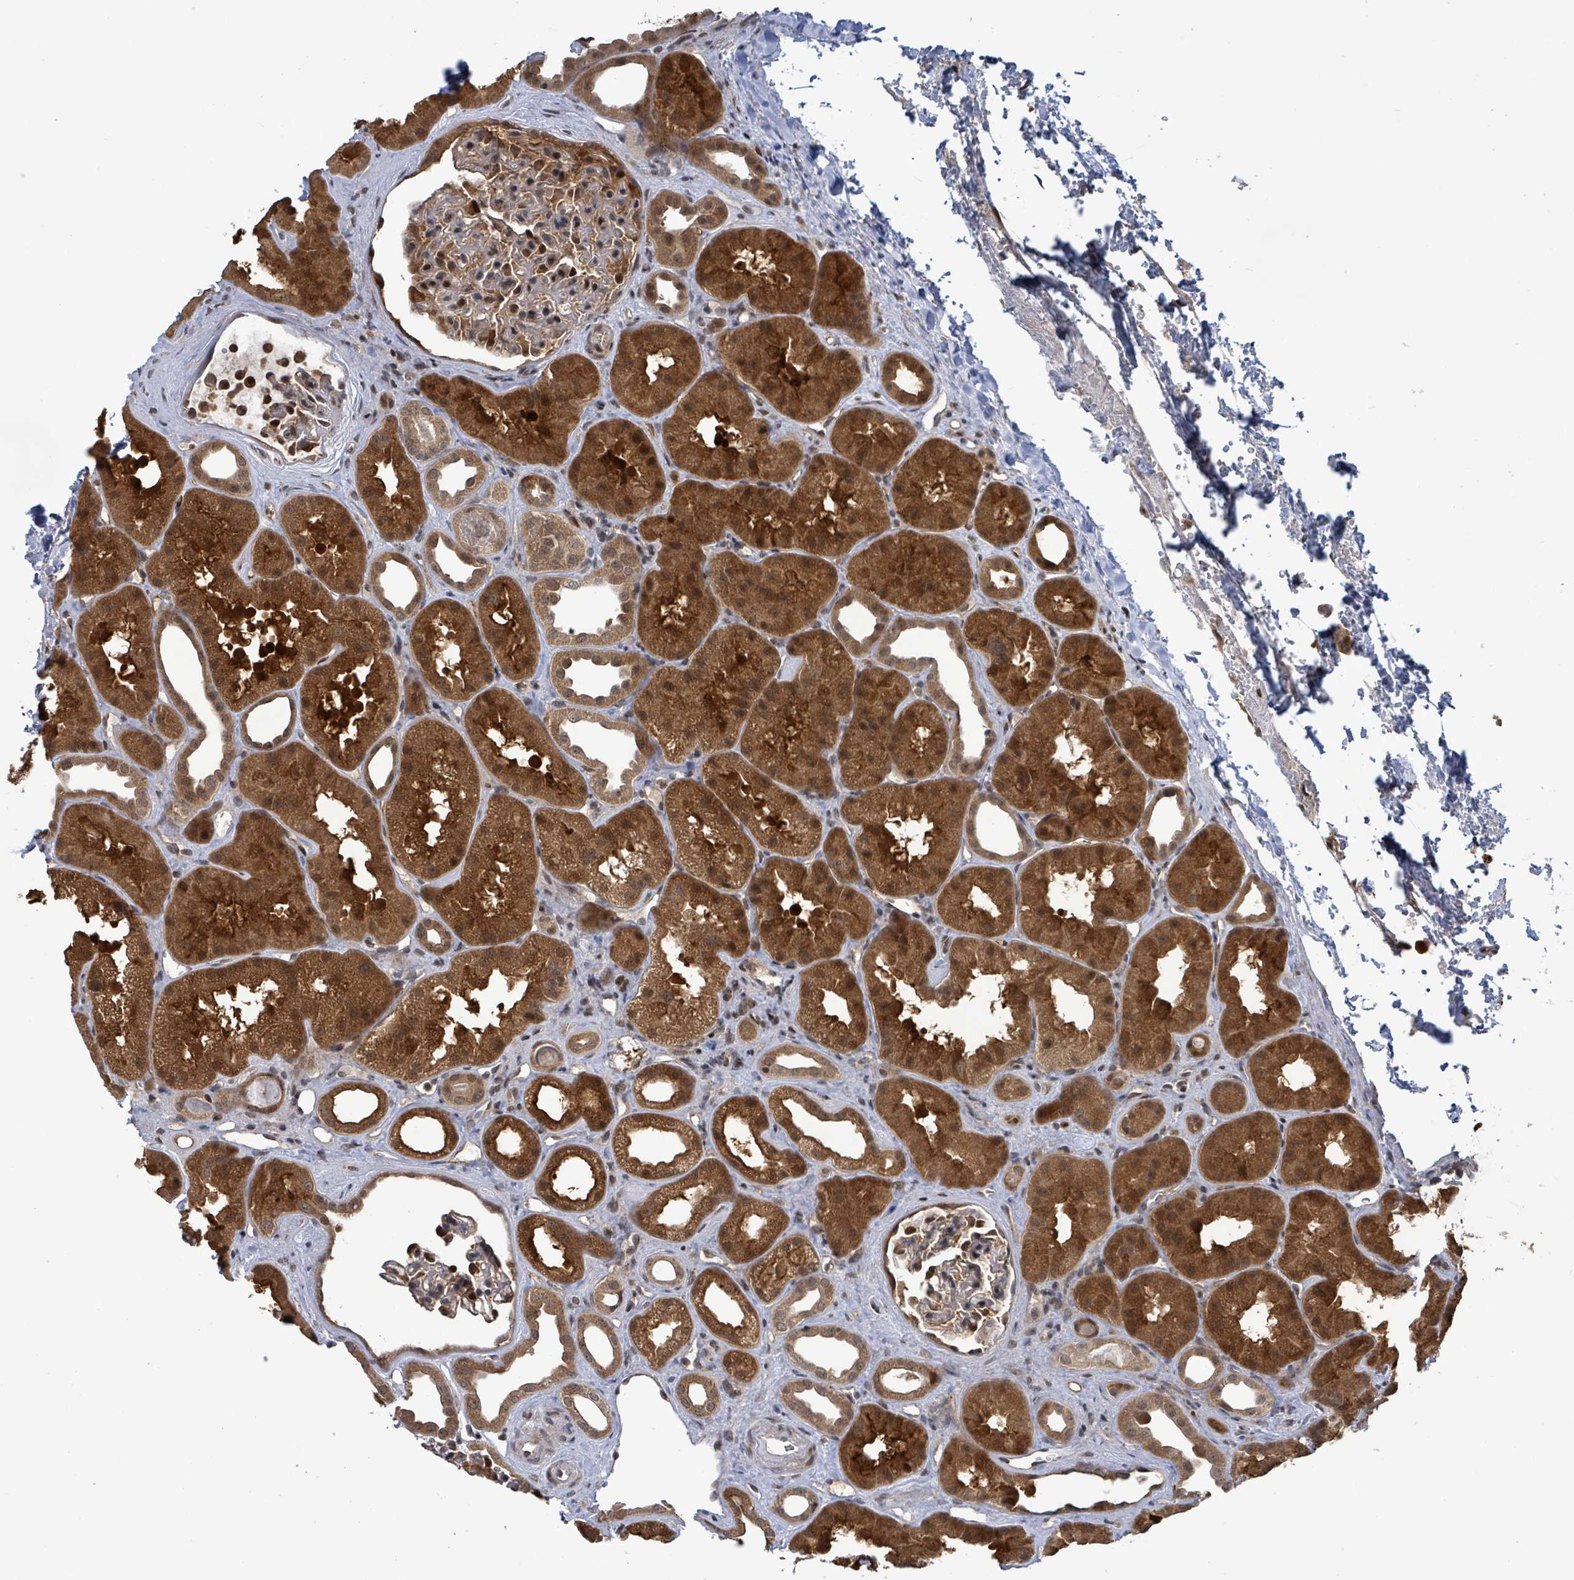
{"staining": {"intensity": "moderate", "quantity": "25%-75%", "location": "cytoplasmic/membranous"}, "tissue": "kidney", "cell_type": "Cells in glomeruli", "image_type": "normal", "snomed": [{"axis": "morphology", "description": "Normal tissue, NOS"}, {"axis": "topography", "description": "Kidney"}], "caption": "A medium amount of moderate cytoplasmic/membranous positivity is identified in approximately 25%-75% of cells in glomeruli in normal kidney.", "gene": "FBXO6", "patient": {"sex": "male", "age": 61}}